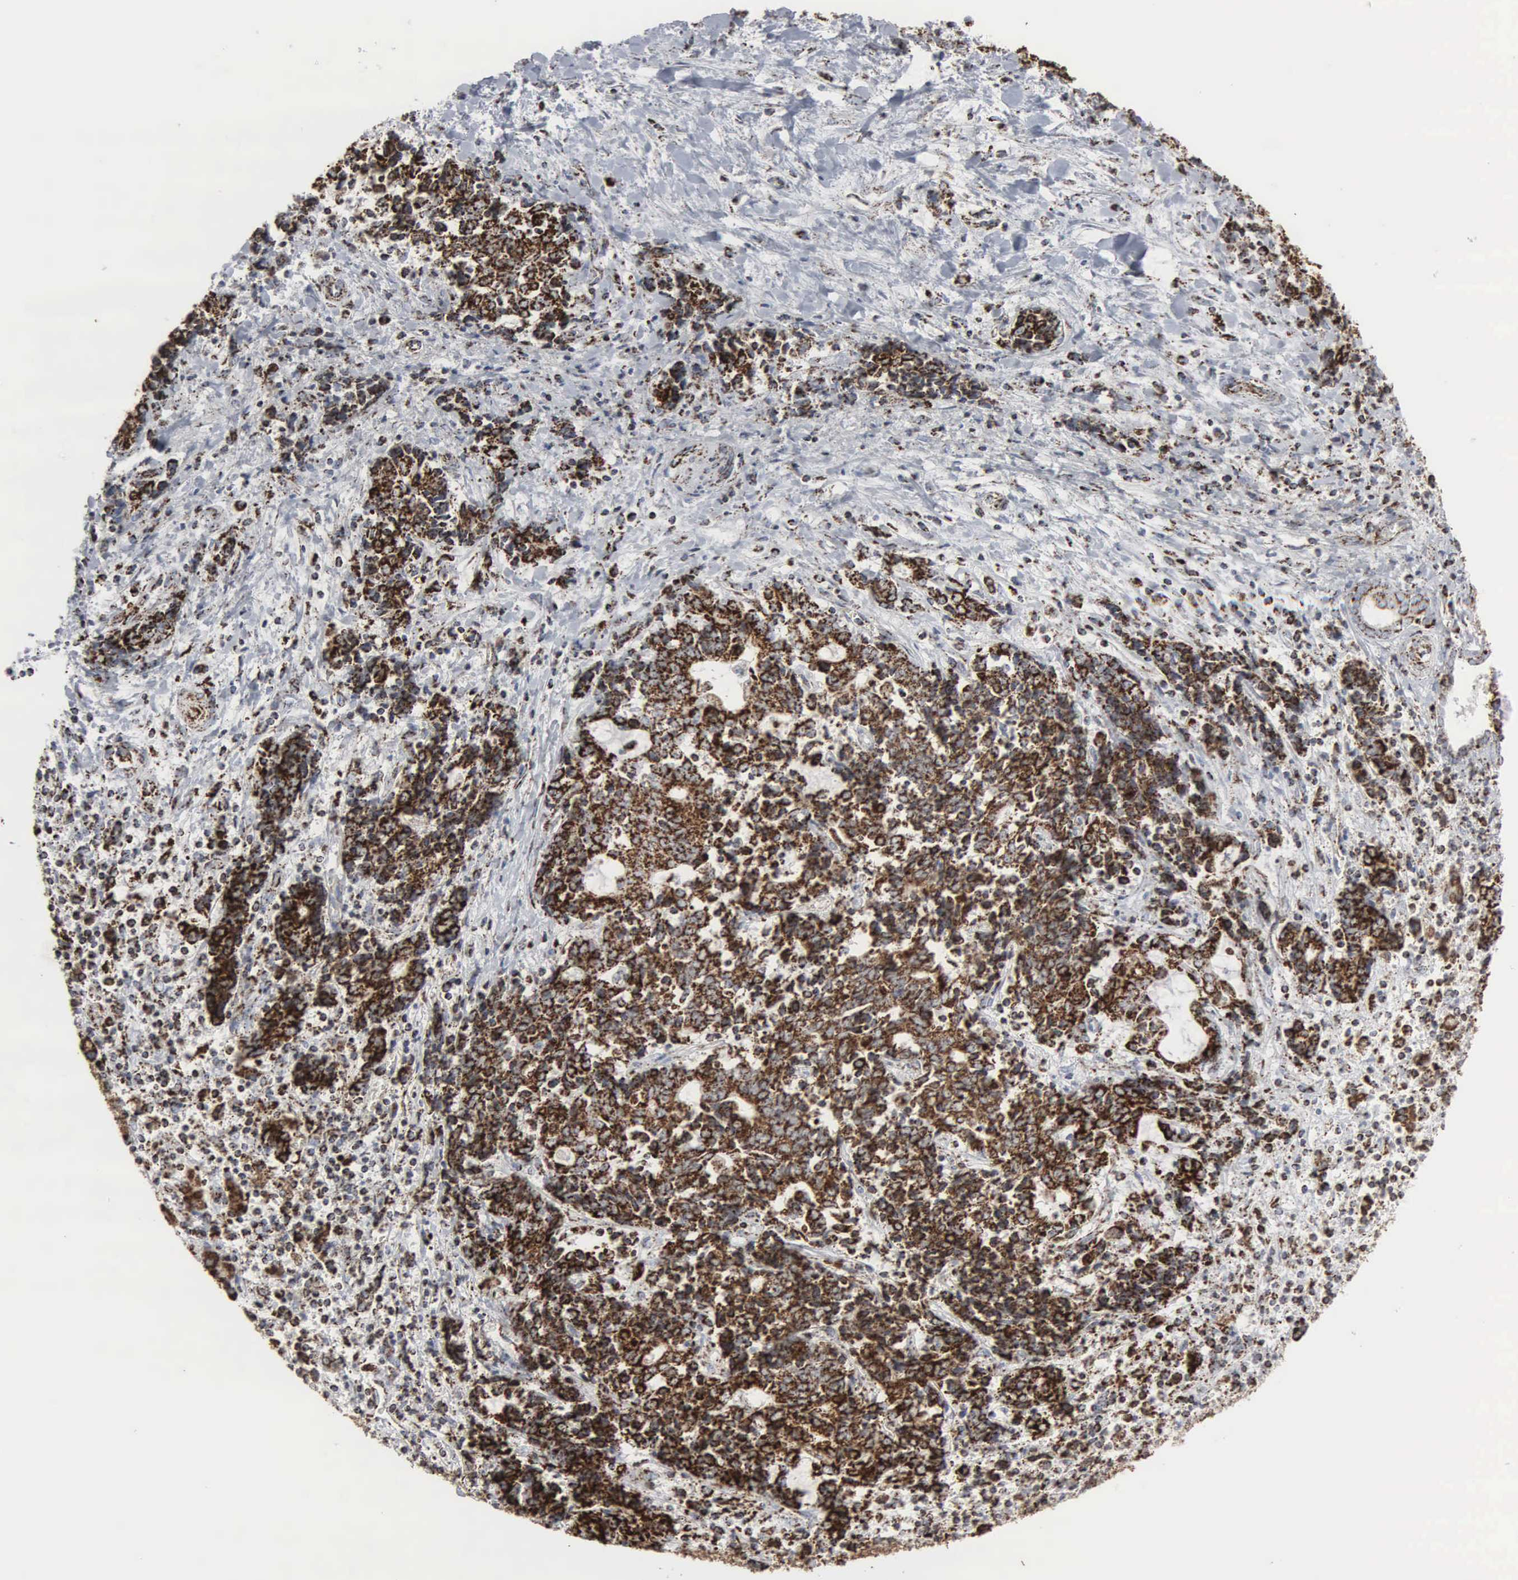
{"staining": {"intensity": "strong", "quantity": ">75%", "location": "cytoplasmic/membranous"}, "tissue": "liver cancer", "cell_type": "Tumor cells", "image_type": "cancer", "snomed": [{"axis": "morphology", "description": "Cholangiocarcinoma"}, {"axis": "topography", "description": "Liver"}], "caption": "Immunohistochemistry (DAB (3,3'-diaminobenzidine)) staining of liver cancer exhibits strong cytoplasmic/membranous protein expression in approximately >75% of tumor cells.", "gene": "HSPA9", "patient": {"sex": "male", "age": 57}}